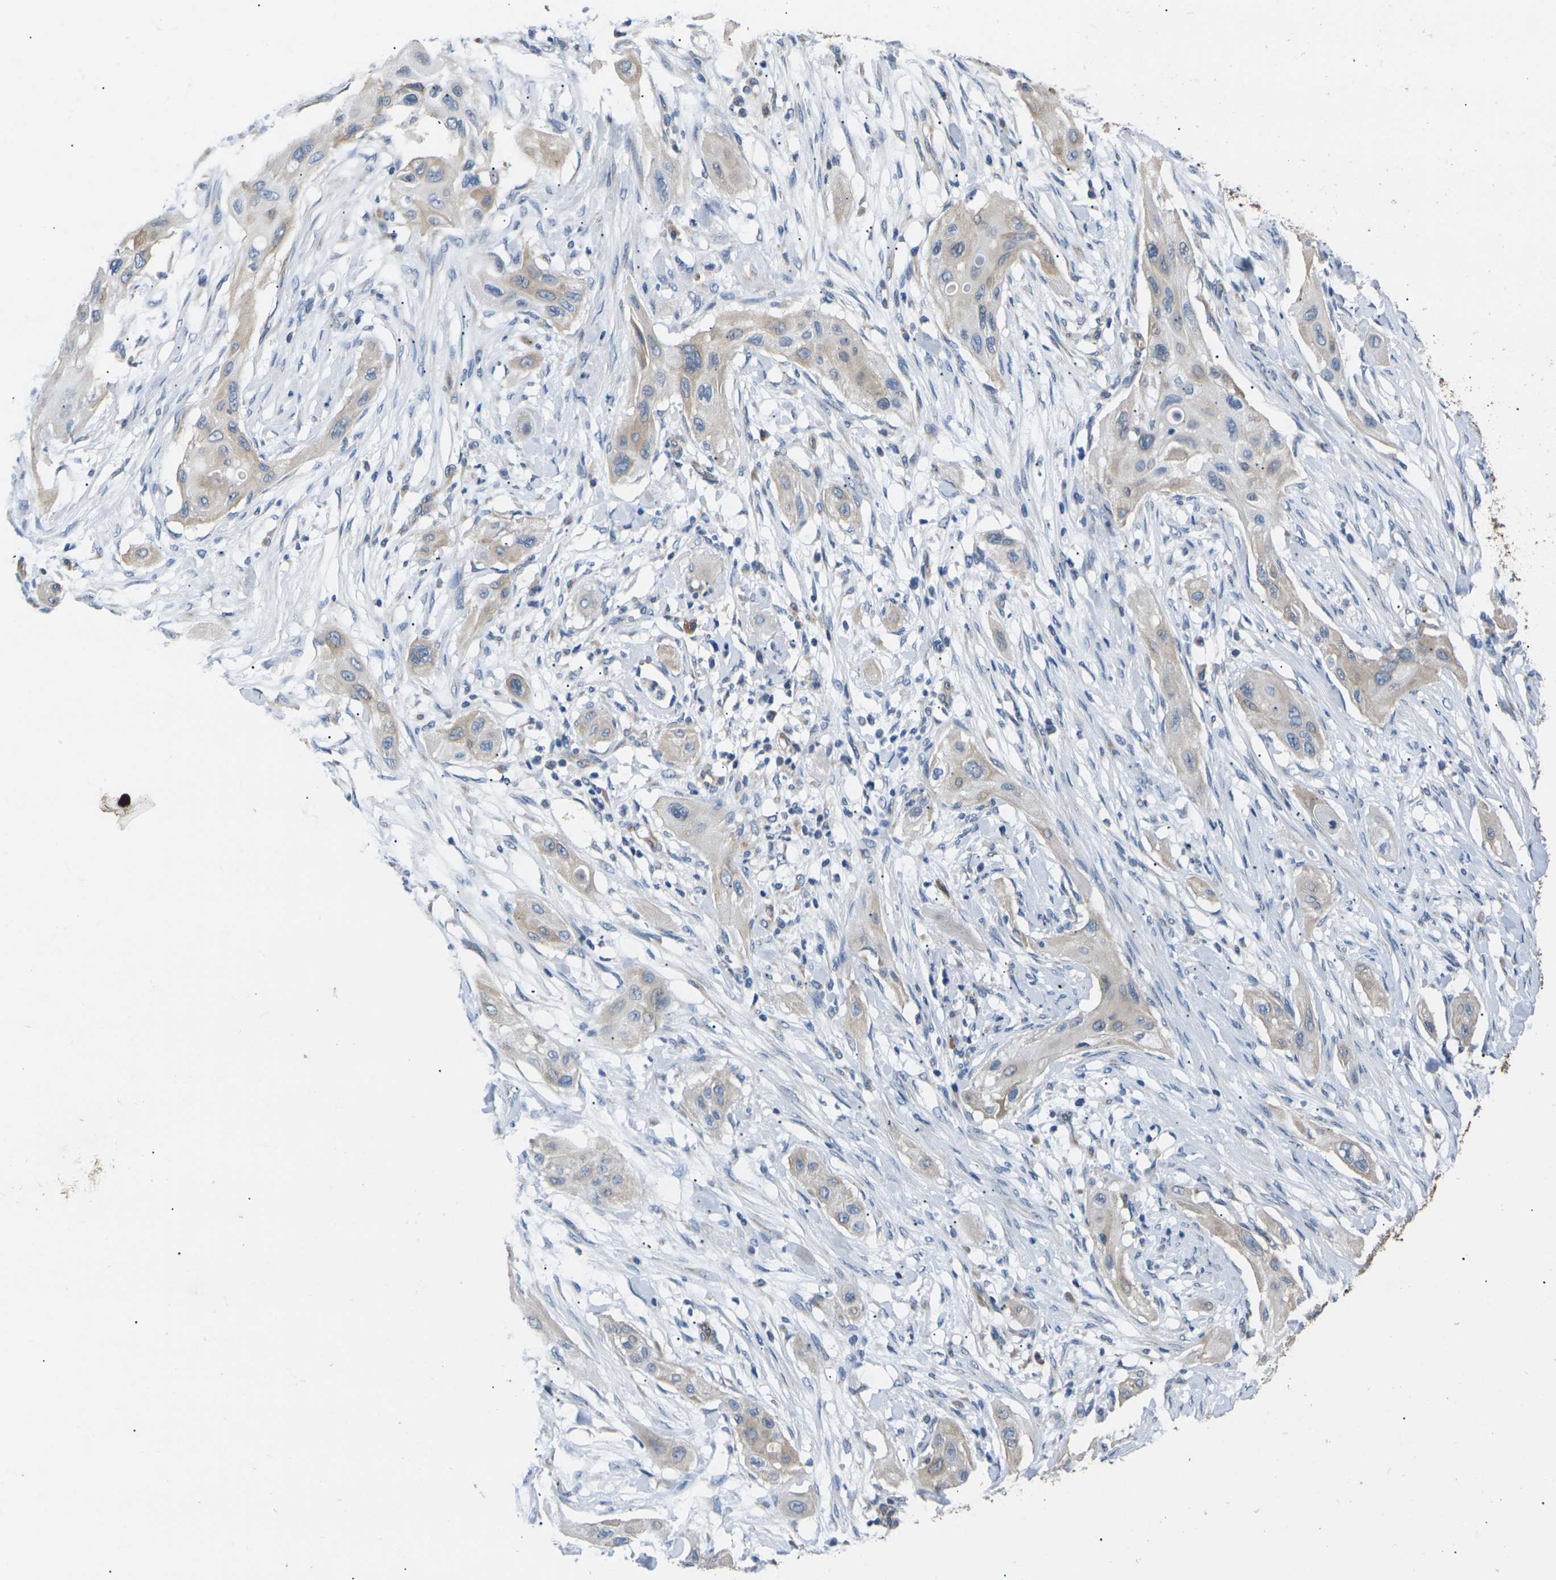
{"staining": {"intensity": "negative", "quantity": "none", "location": "none"}, "tissue": "lung cancer", "cell_type": "Tumor cells", "image_type": "cancer", "snomed": [{"axis": "morphology", "description": "Squamous cell carcinoma, NOS"}, {"axis": "topography", "description": "Lung"}], "caption": "Tumor cells are negative for protein expression in human squamous cell carcinoma (lung).", "gene": "KLHDC8B", "patient": {"sex": "female", "age": 47}}